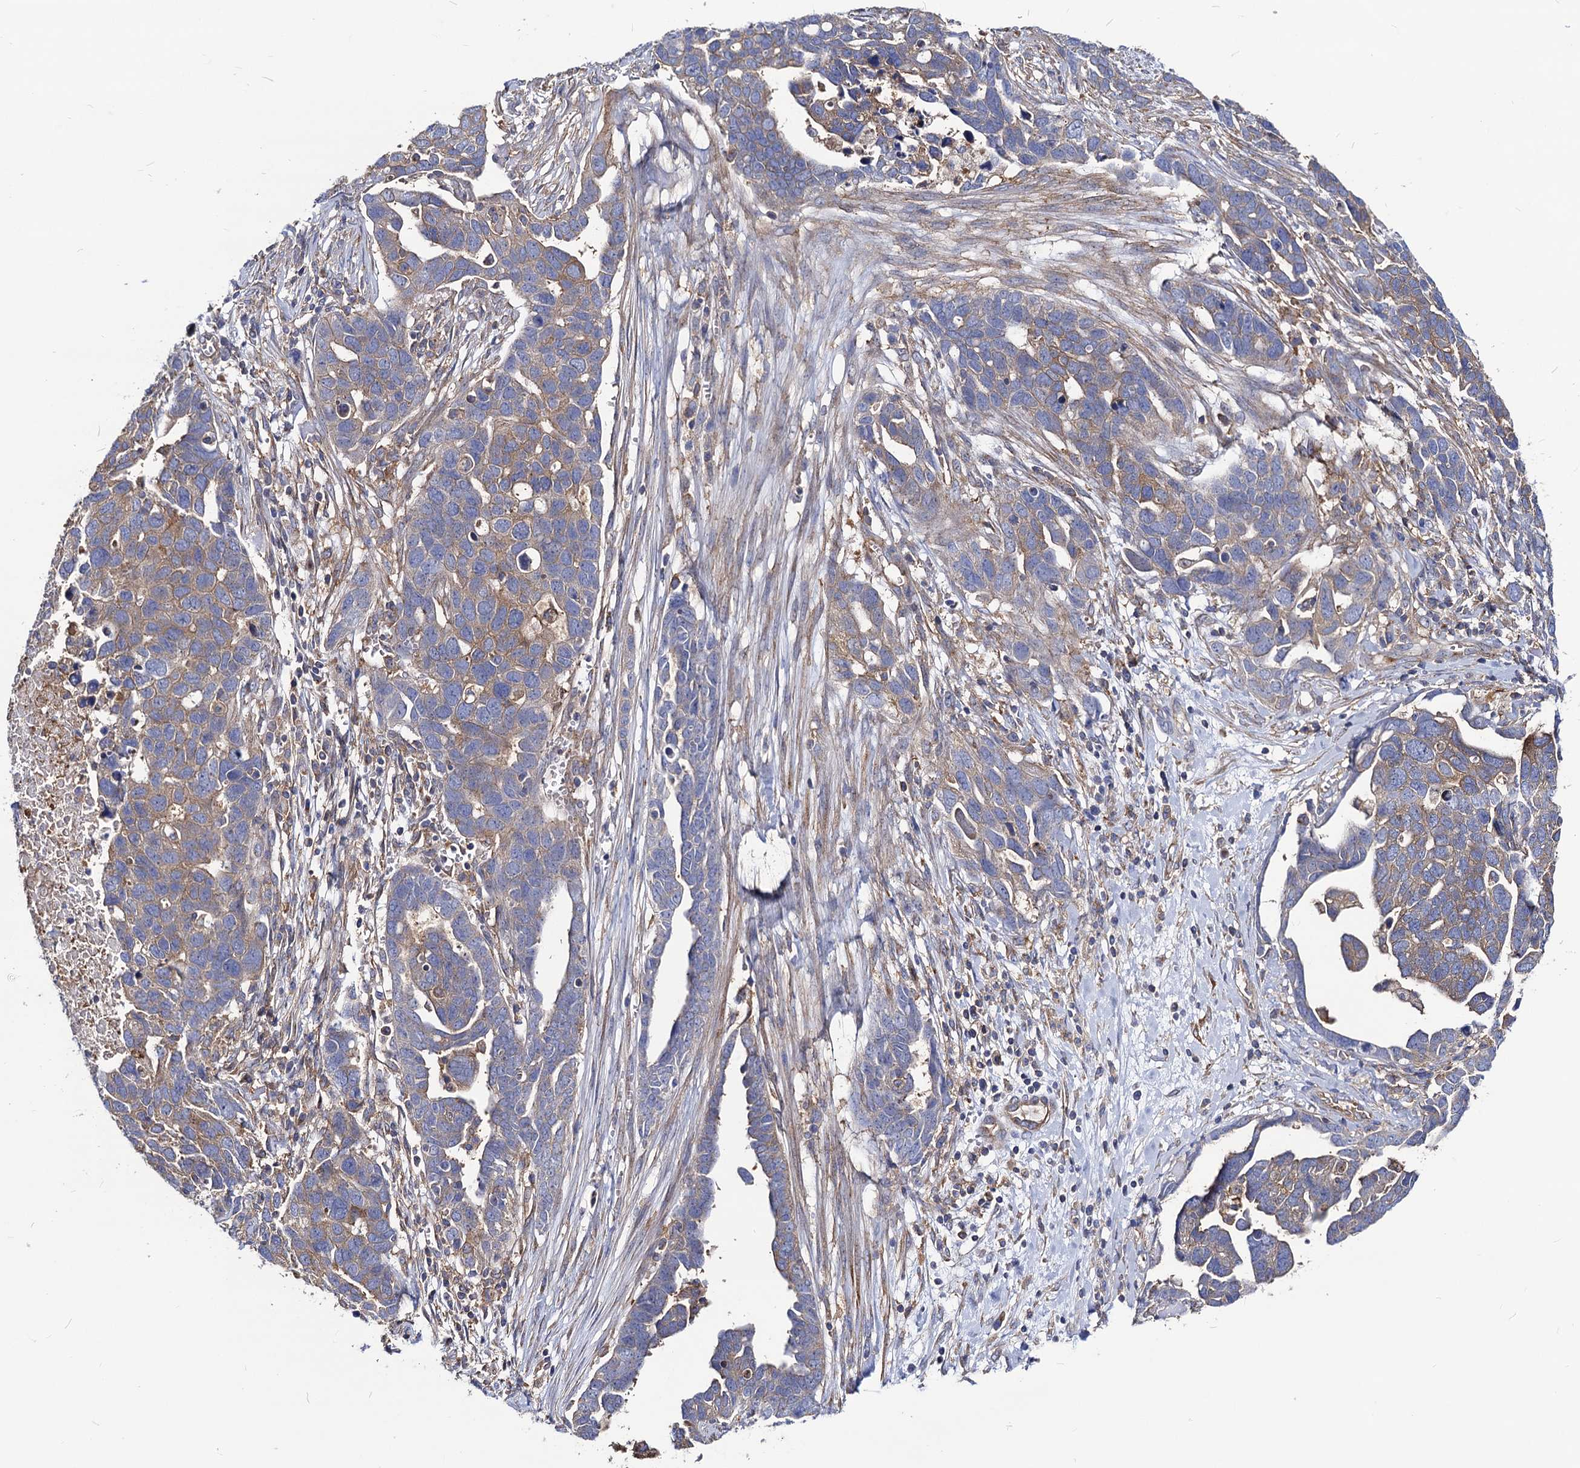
{"staining": {"intensity": "moderate", "quantity": "<25%", "location": "cytoplasmic/membranous"}, "tissue": "ovarian cancer", "cell_type": "Tumor cells", "image_type": "cancer", "snomed": [{"axis": "morphology", "description": "Cystadenocarcinoma, serous, NOS"}, {"axis": "topography", "description": "Ovary"}], "caption": "This histopathology image exhibits serous cystadenocarcinoma (ovarian) stained with immunohistochemistry (IHC) to label a protein in brown. The cytoplasmic/membranous of tumor cells show moderate positivity for the protein. Nuclei are counter-stained blue.", "gene": "DYDC1", "patient": {"sex": "female", "age": 54}}